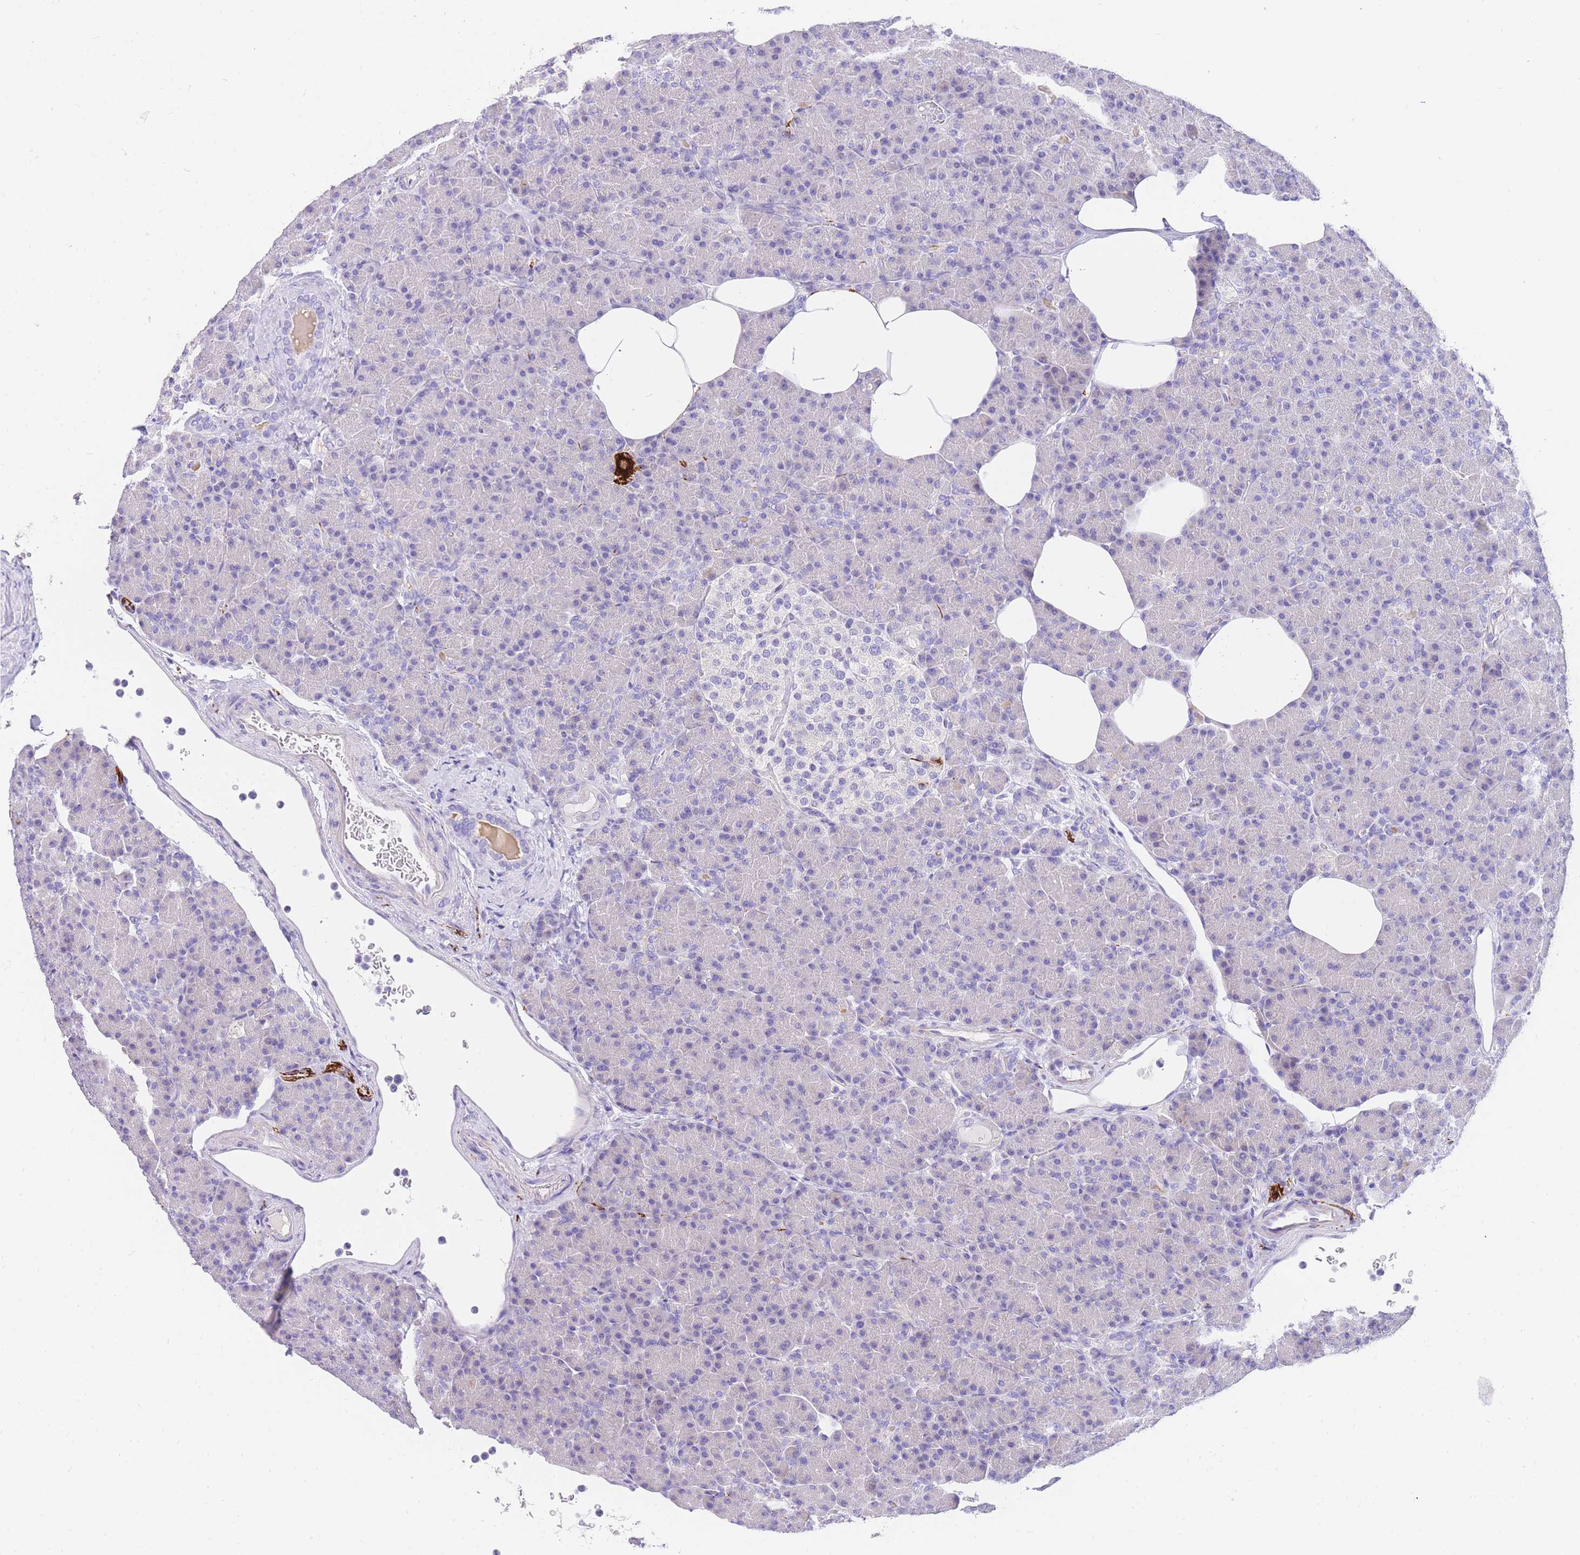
{"staining": {"intensity": "negative", "quantity": "none", "location": "none"}, "tissue": "pancreas", "cell_type": "Exocrine glandular cells", "image_type": "normal", "snomed": [{"axis": "morphology", "description": "Normal tissue, NOS"}, {"axis": "topography", "description": "Pancreas"}], "caption": "IHC image of benign pancreas: pancreas stained with DAB displays no significant protein expression in exocrine glandular cells.", "gene": "UPK1A", "patient": {"sex": "female", "age": 43}}